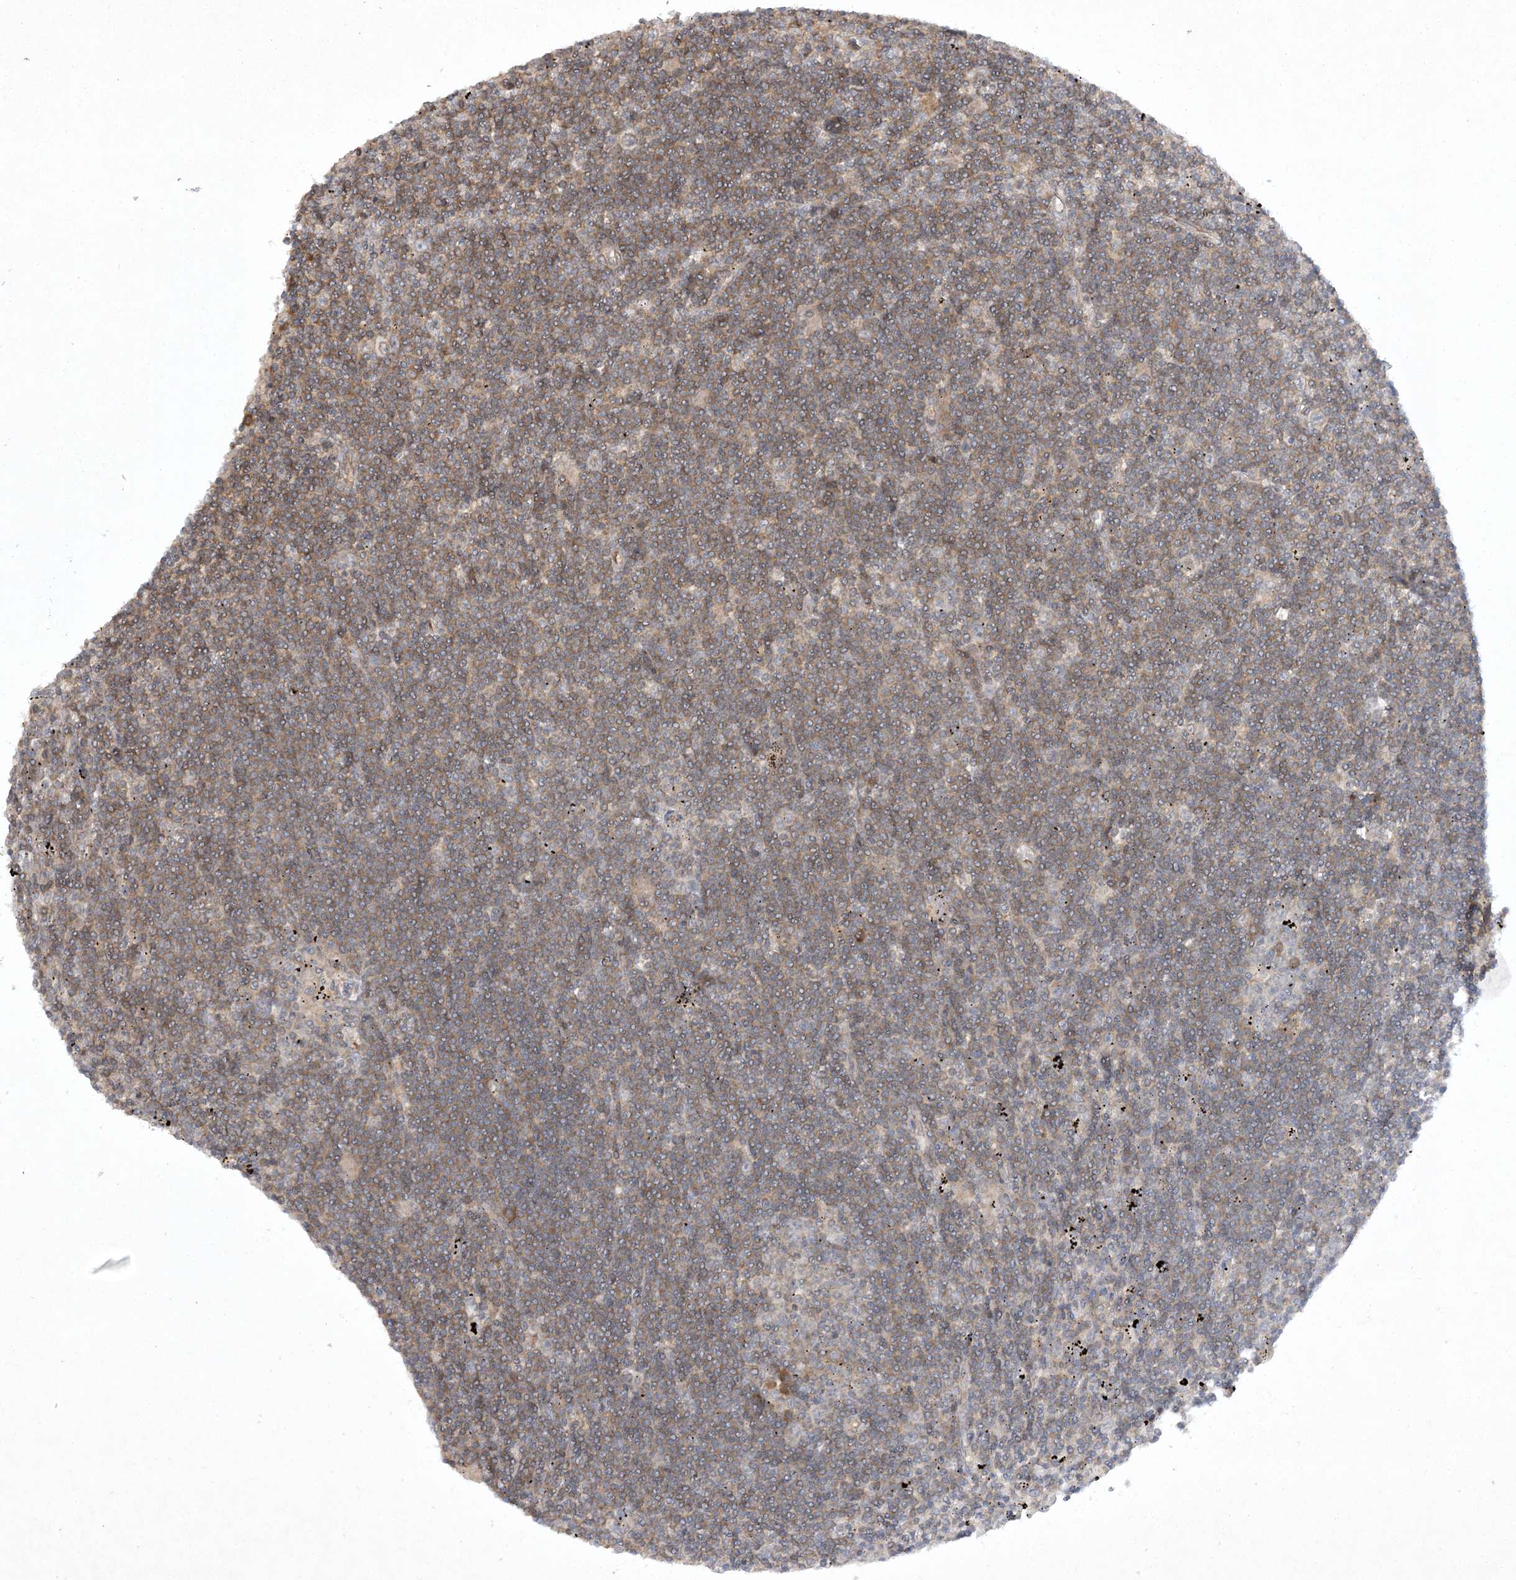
{"staining": {"intensity": "moderate", "quantity": "25%-75%", "location": "cytoplasmic/membranous"}, "tissue": "lymphoma", "cell_type": "Tumor cells", "image_type": "cancer", "snomed": [{"axis": "morphology", "description": "Malignant lymphoma, non-Hodgkin's type, Low grade"}, {"axis": "topography", "description": "Spleen"}], "caption": "Protein expression analysis of human malignant lymphoma, non-Hodgkin's type (low-grade) reveals moderate cytoplasmic/membranous expression in approximately 25%-75% of tumor cells.", "gene": "TRAF3IP1", "patient": {"sex": "male", "age": 76}}